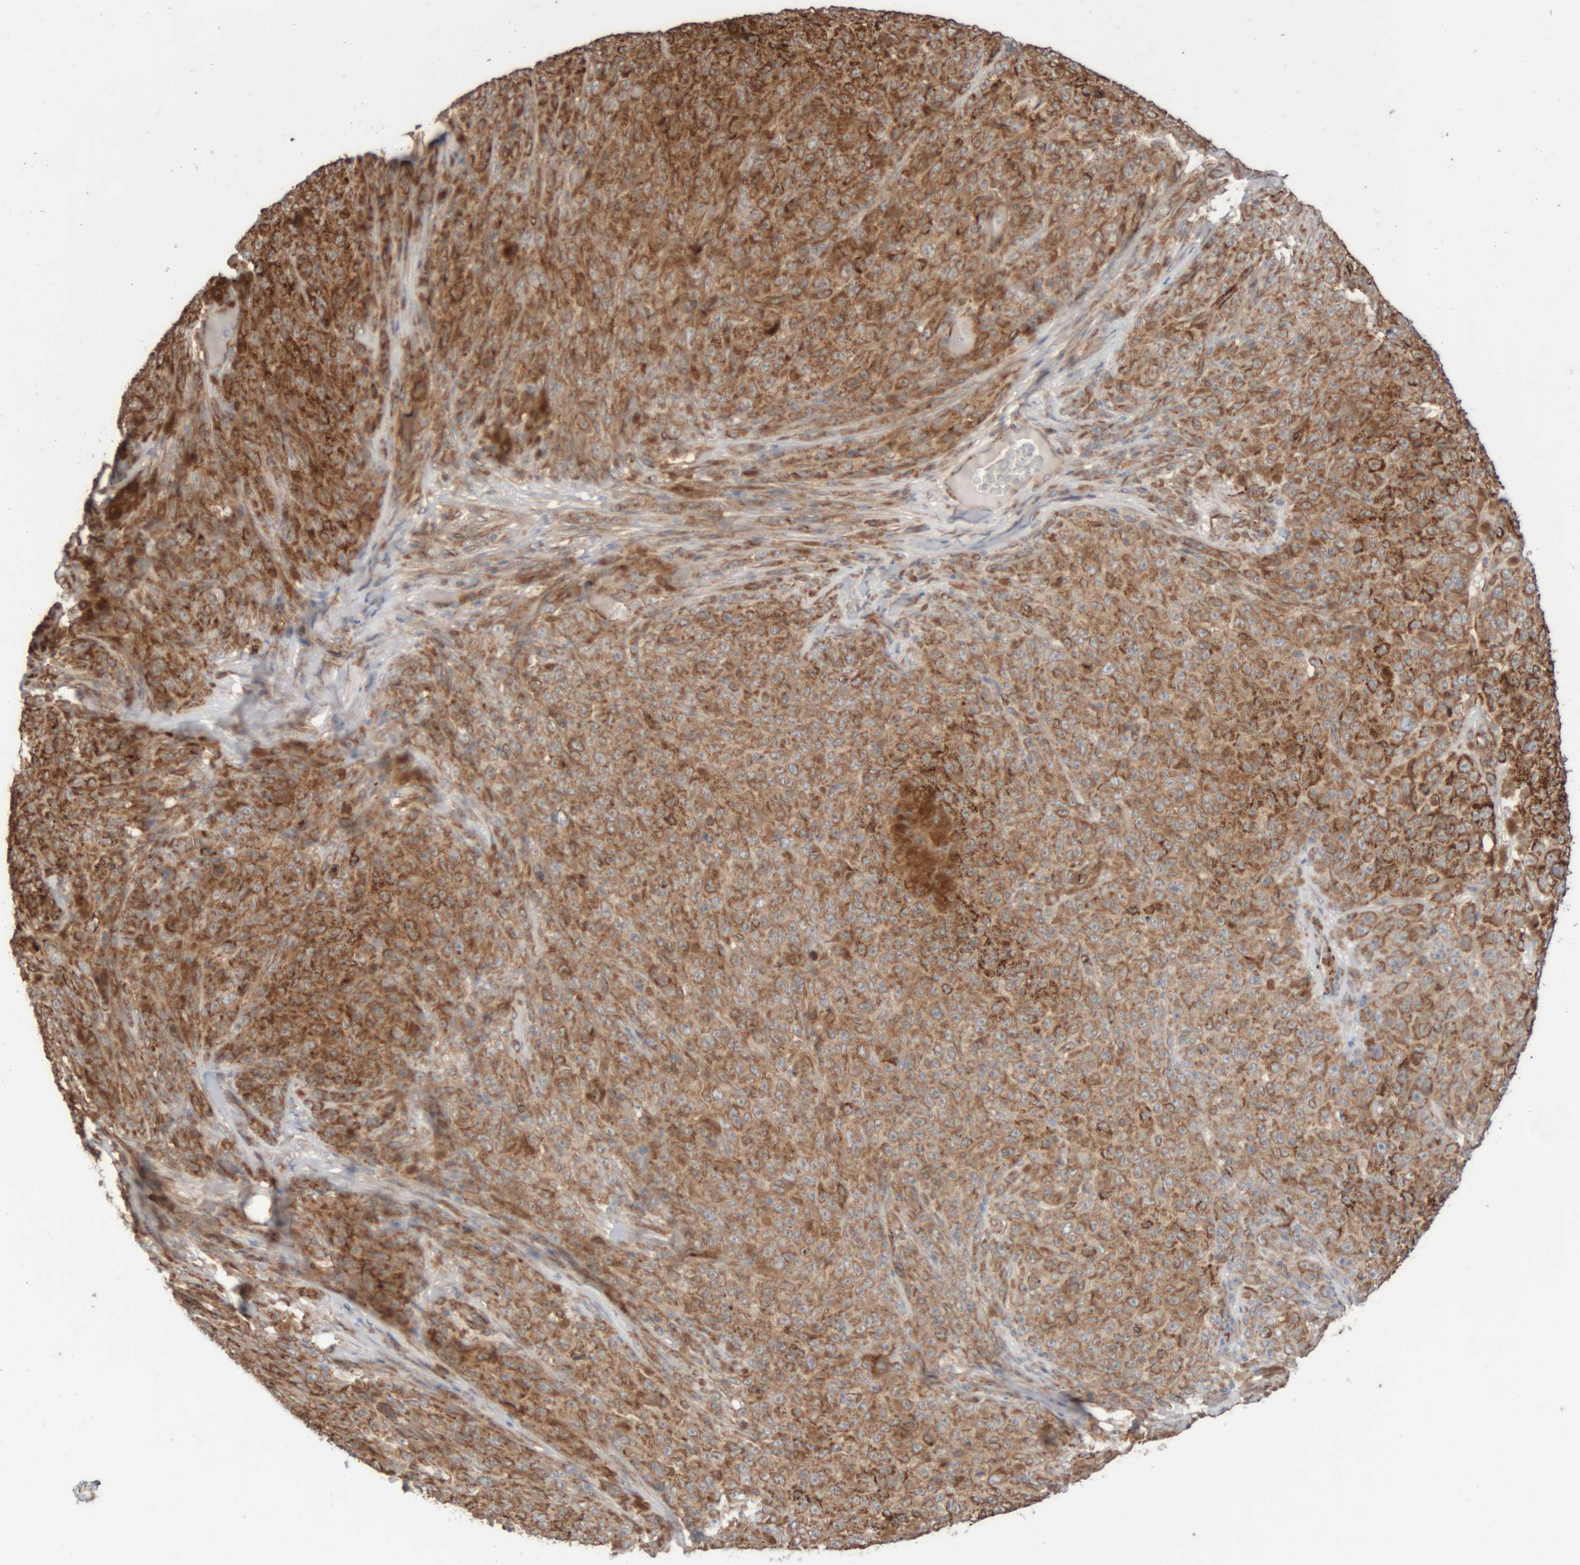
{"staining": {"intensity": "moderate", "quantity": ">75%", "location": "cytoplasmic/membranous"}, "tissue": "melanoma", "cell_type": "Tumor cells", "image_type": "cancer", "snomed": [{"axis": "morphology", "description": "Malignant melanoma, NOS"}, {"axis": "topography", "description": "Skin"}], "caption": "This is an image of immunohistochemistry staining of melanoma, which shows moderate expression in the cytoplasmic/membranous of tumor cells.", "gene": "RAB32", "patient": {"sex": "female", "age": 82}}